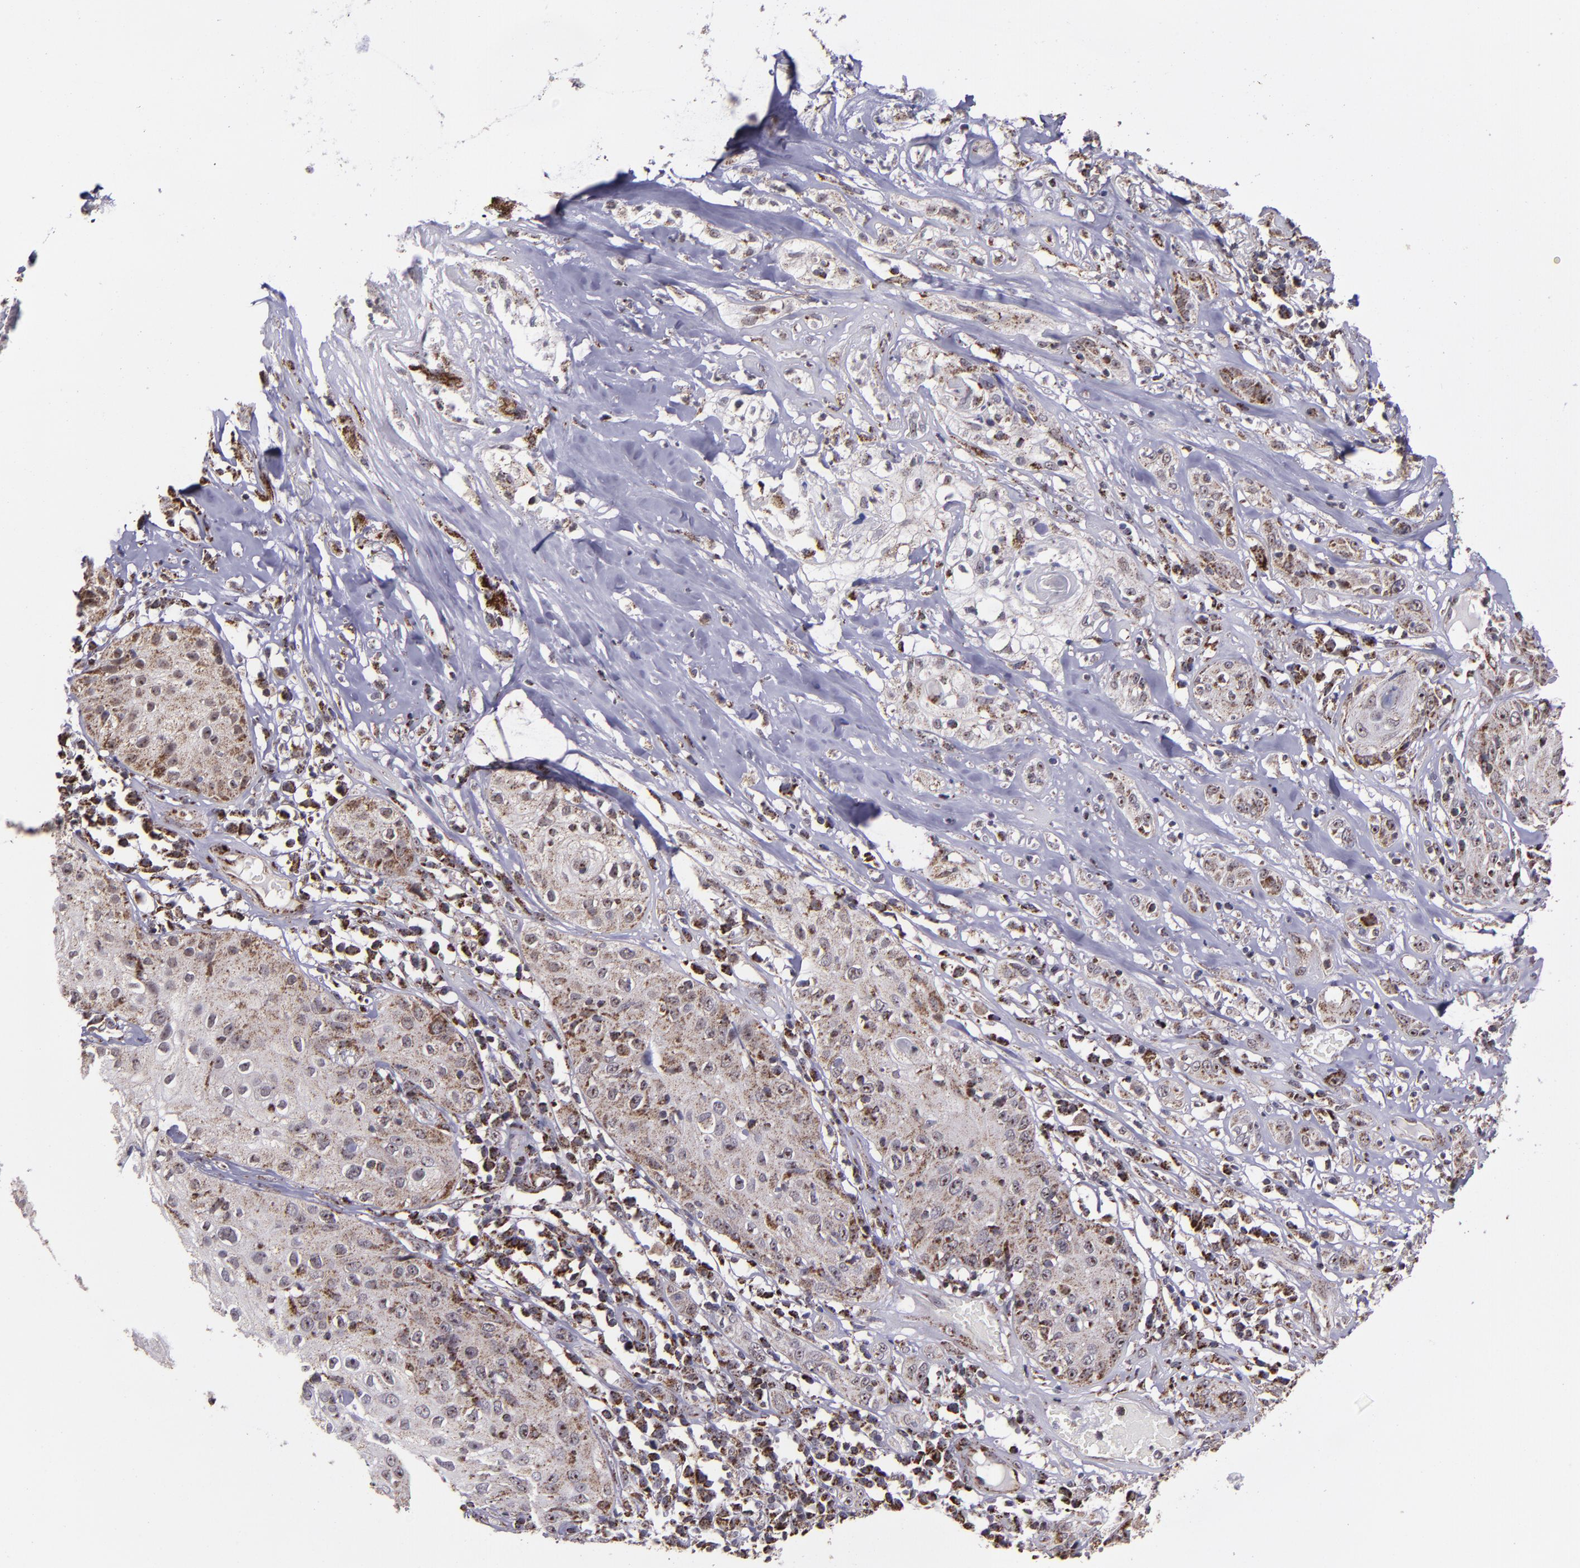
{"staining": {"intensity": "moderate", "quantity": ">75%", "location": "cytoplasmic/membranous,nuclear"}, "tissue": "skin cancer", "cell_type": "Tumor cells", "image_type": "cancer", "snomed": [{"axis": "morphology", "description": "Squamous cell carcinoma, NOS"}, {"axis": "topography", "description": "Skin"}], "caption": "A photomicrograph of human skin squamous cell carcinoma stained for a protein demonstrates moderate cytoplasmic/membranous and nuclear brown staining in tumor cells. (Stains: DAB in brown, nuclei in blue, Microscopy: brightfield microscopy at high magnification).", "gene": "LONP1", "patient": {"sex": "male", "age": 65}}